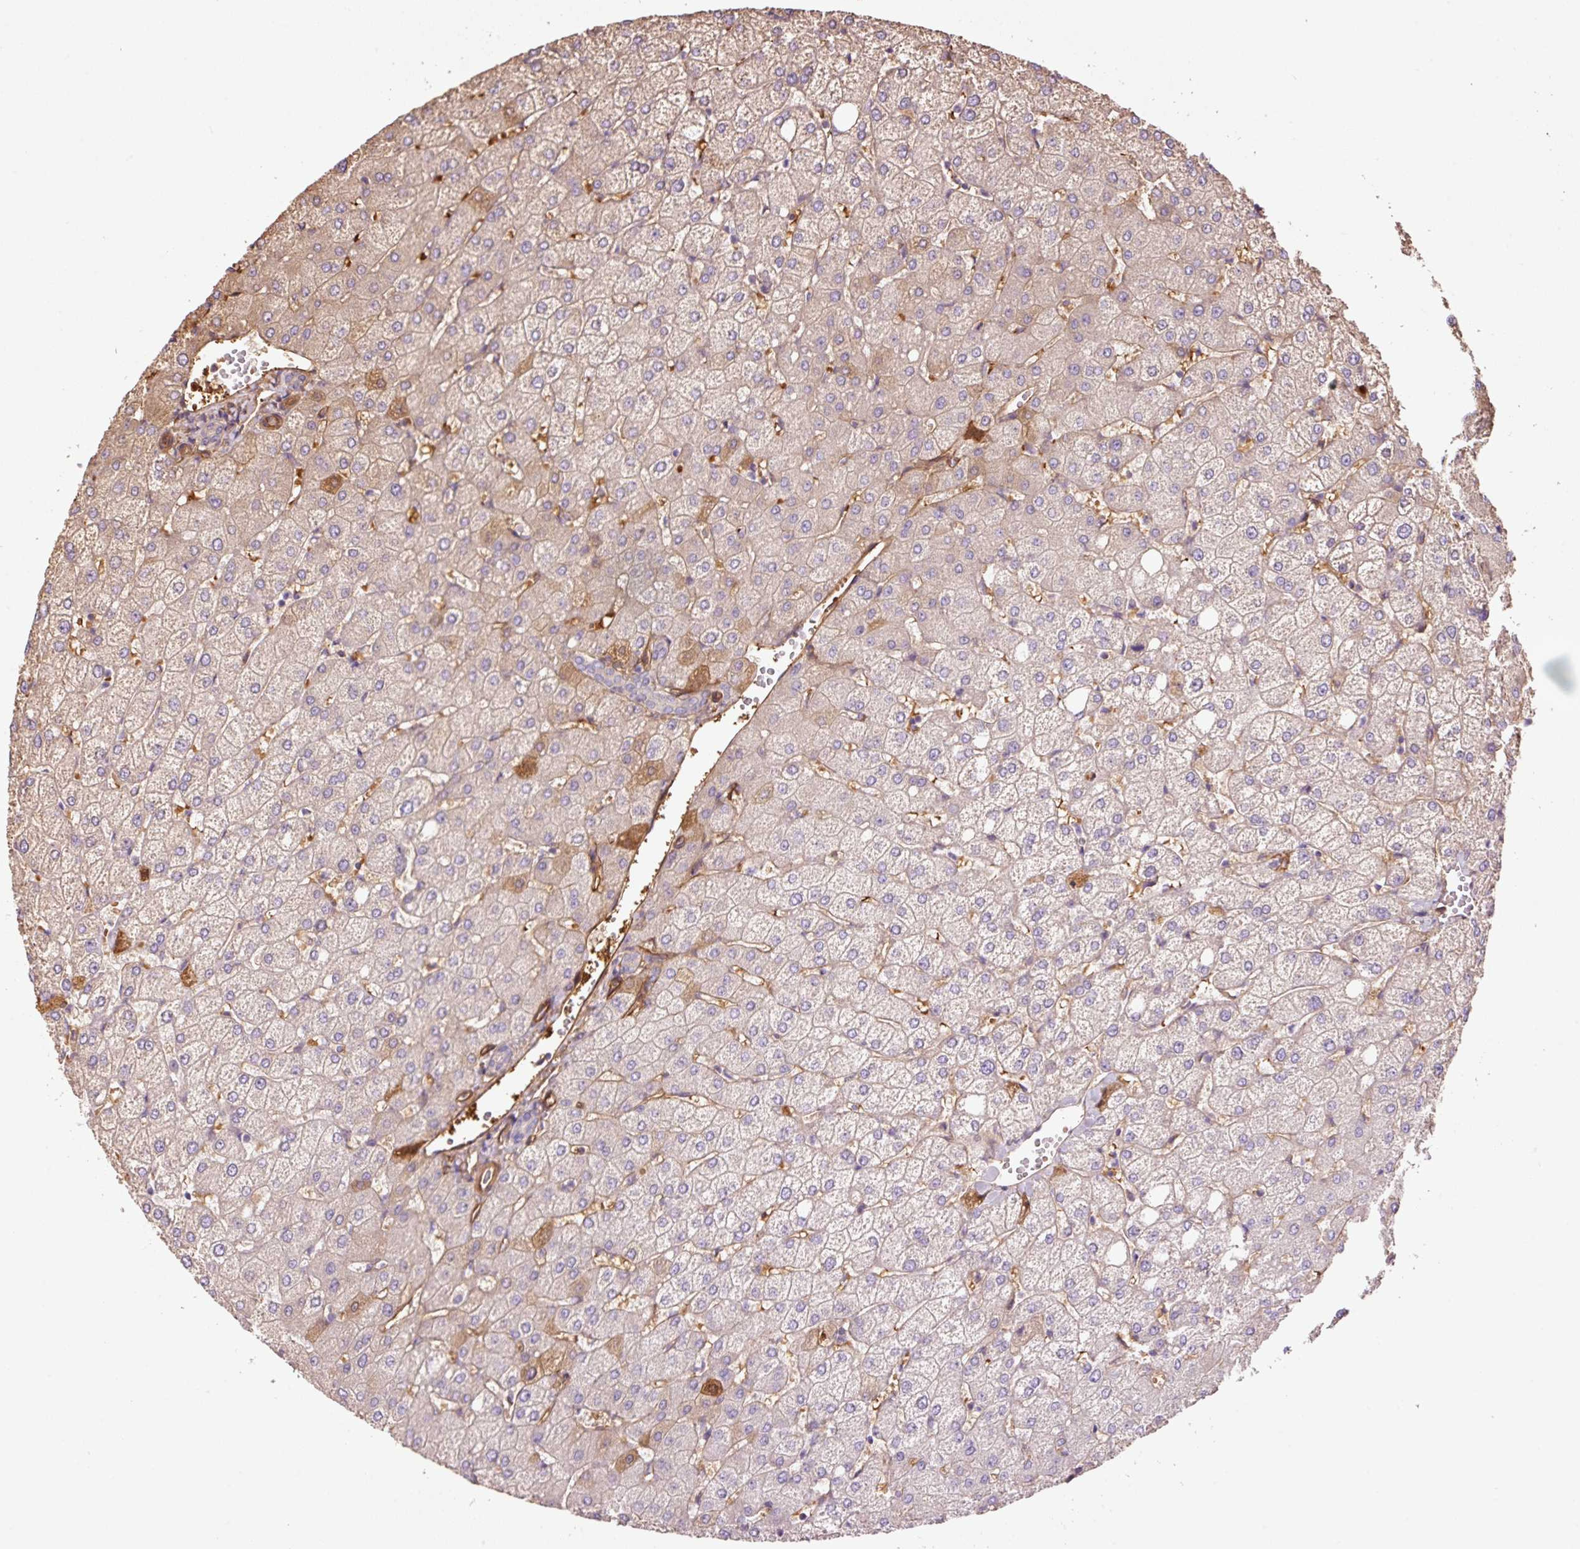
{"staining": {"intensity": "negative", "quantity": "none", "location": "none"}, "tissue": "liver", "cell_type": "Cholangiocytes", "image_type": "normal", "snomed": [{"axis": "morphology", "description": "Normal tissue, NOS"}, {"axis": "topography", "description": "Liver"}], "caption": "The immunohistochemistry image has no significant expression in cholangiocytes of liver. Brightfield microscopy of IHC stained with DAB (3,3'-diaminobenzidine) (brown) and hematoxylin (blue), captured at high magnification.", "gene": "NID2", "patient": {"sex": "female", "age": 54}}